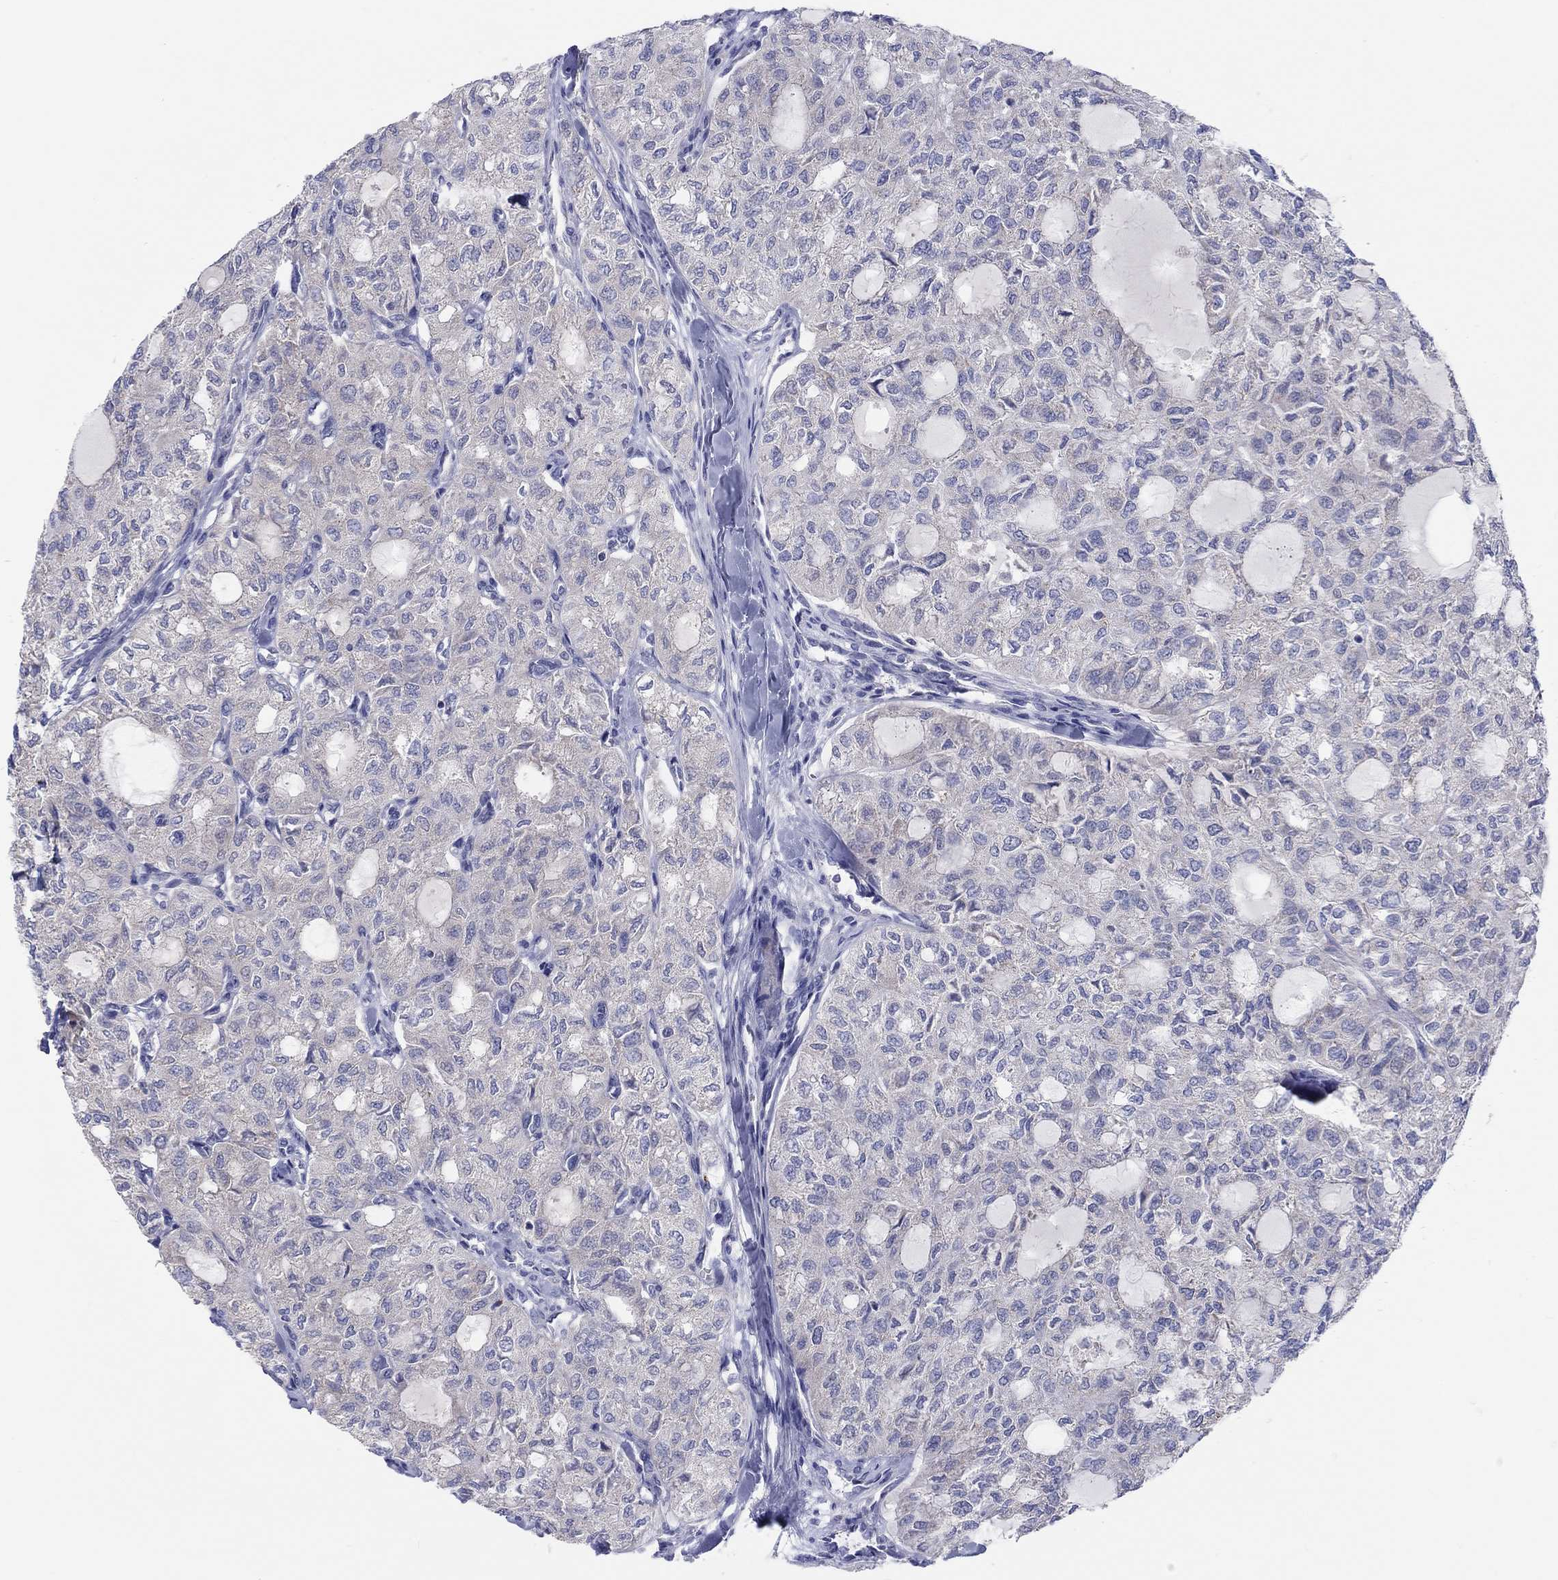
{"staining": {"intensity": "negative", "quantity": "none", "location": "none"}, "tissue": "thyroid cancer", "cell_type": "Tumor cells", "image_type": "cancer", "snomed": [{"axis": "morphology", "description": "Follicular adenoma carcinoma, NOS"}, {"axis": "topography", "description": "Thyroid gland"}], "caption": "Histopathology image shows no significant protein positivity in tumor cells of thyroid follicular adenoma carcinoma.", "gene": "BCO2", "patient": {"sex": "male", "age": 75}}